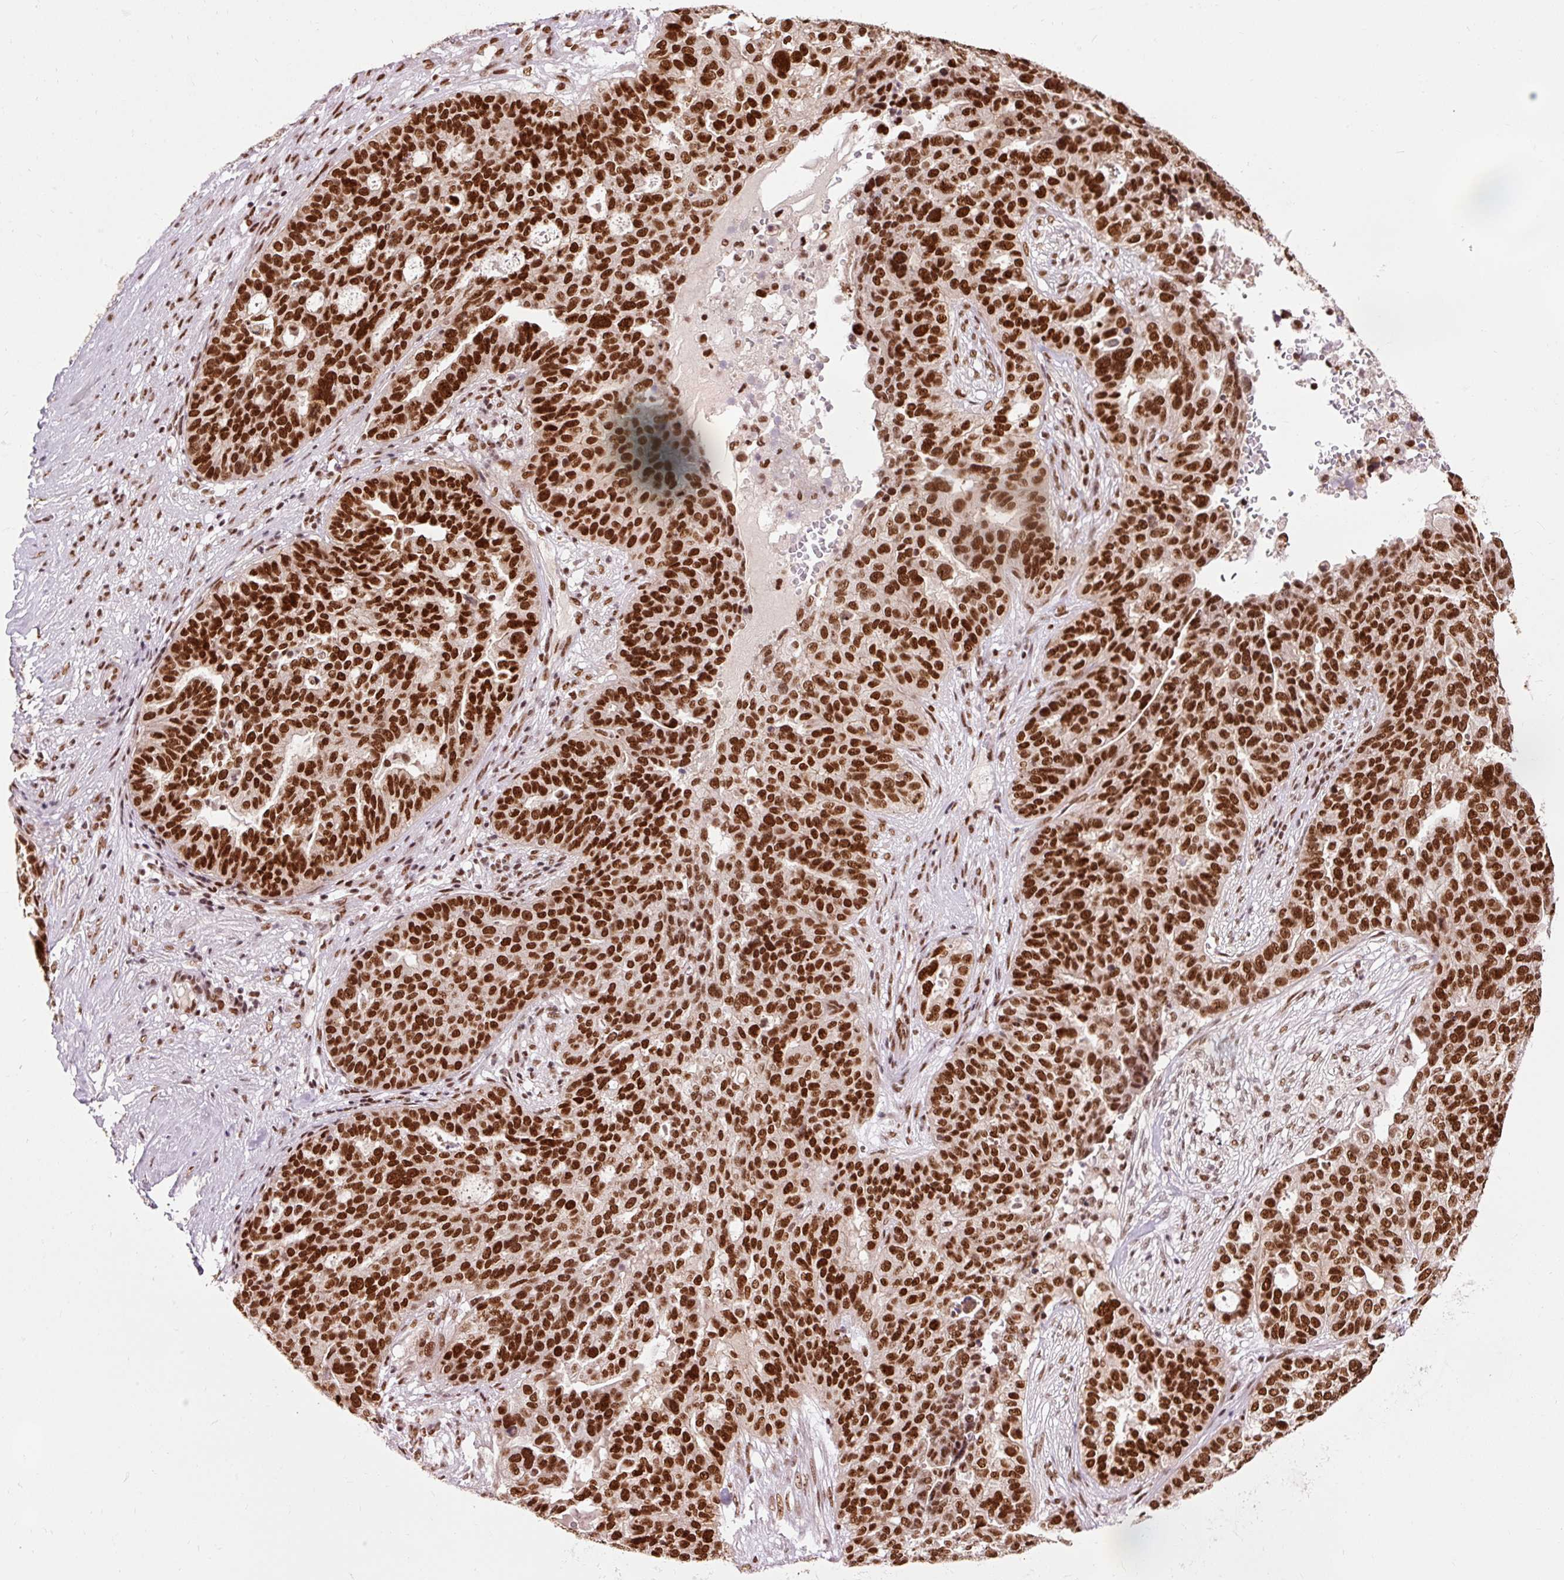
{"staining": {"intensity": "strong", "quantity": ">75%", "location": "nuclear"}, "tissue": "ovarian cancer", "cell_type": "Tumor cells", "image_type": "cancer", "snomed": [{"axis": "morphology", "description": "Cystadenocarcinoma, serous, NOS"}, {"axis": "topography", "description": "Ovary"}], "caption": "Protein staining shows strong nuclear positivity in about >75% of tumor cells in ovarian serous cystadenocarcinoma. (brown staining indicates protein expression, while blue staining denotes nuclei).", "gene": "ZBTB44", "patient": {"sex": "female", "age": 59}}